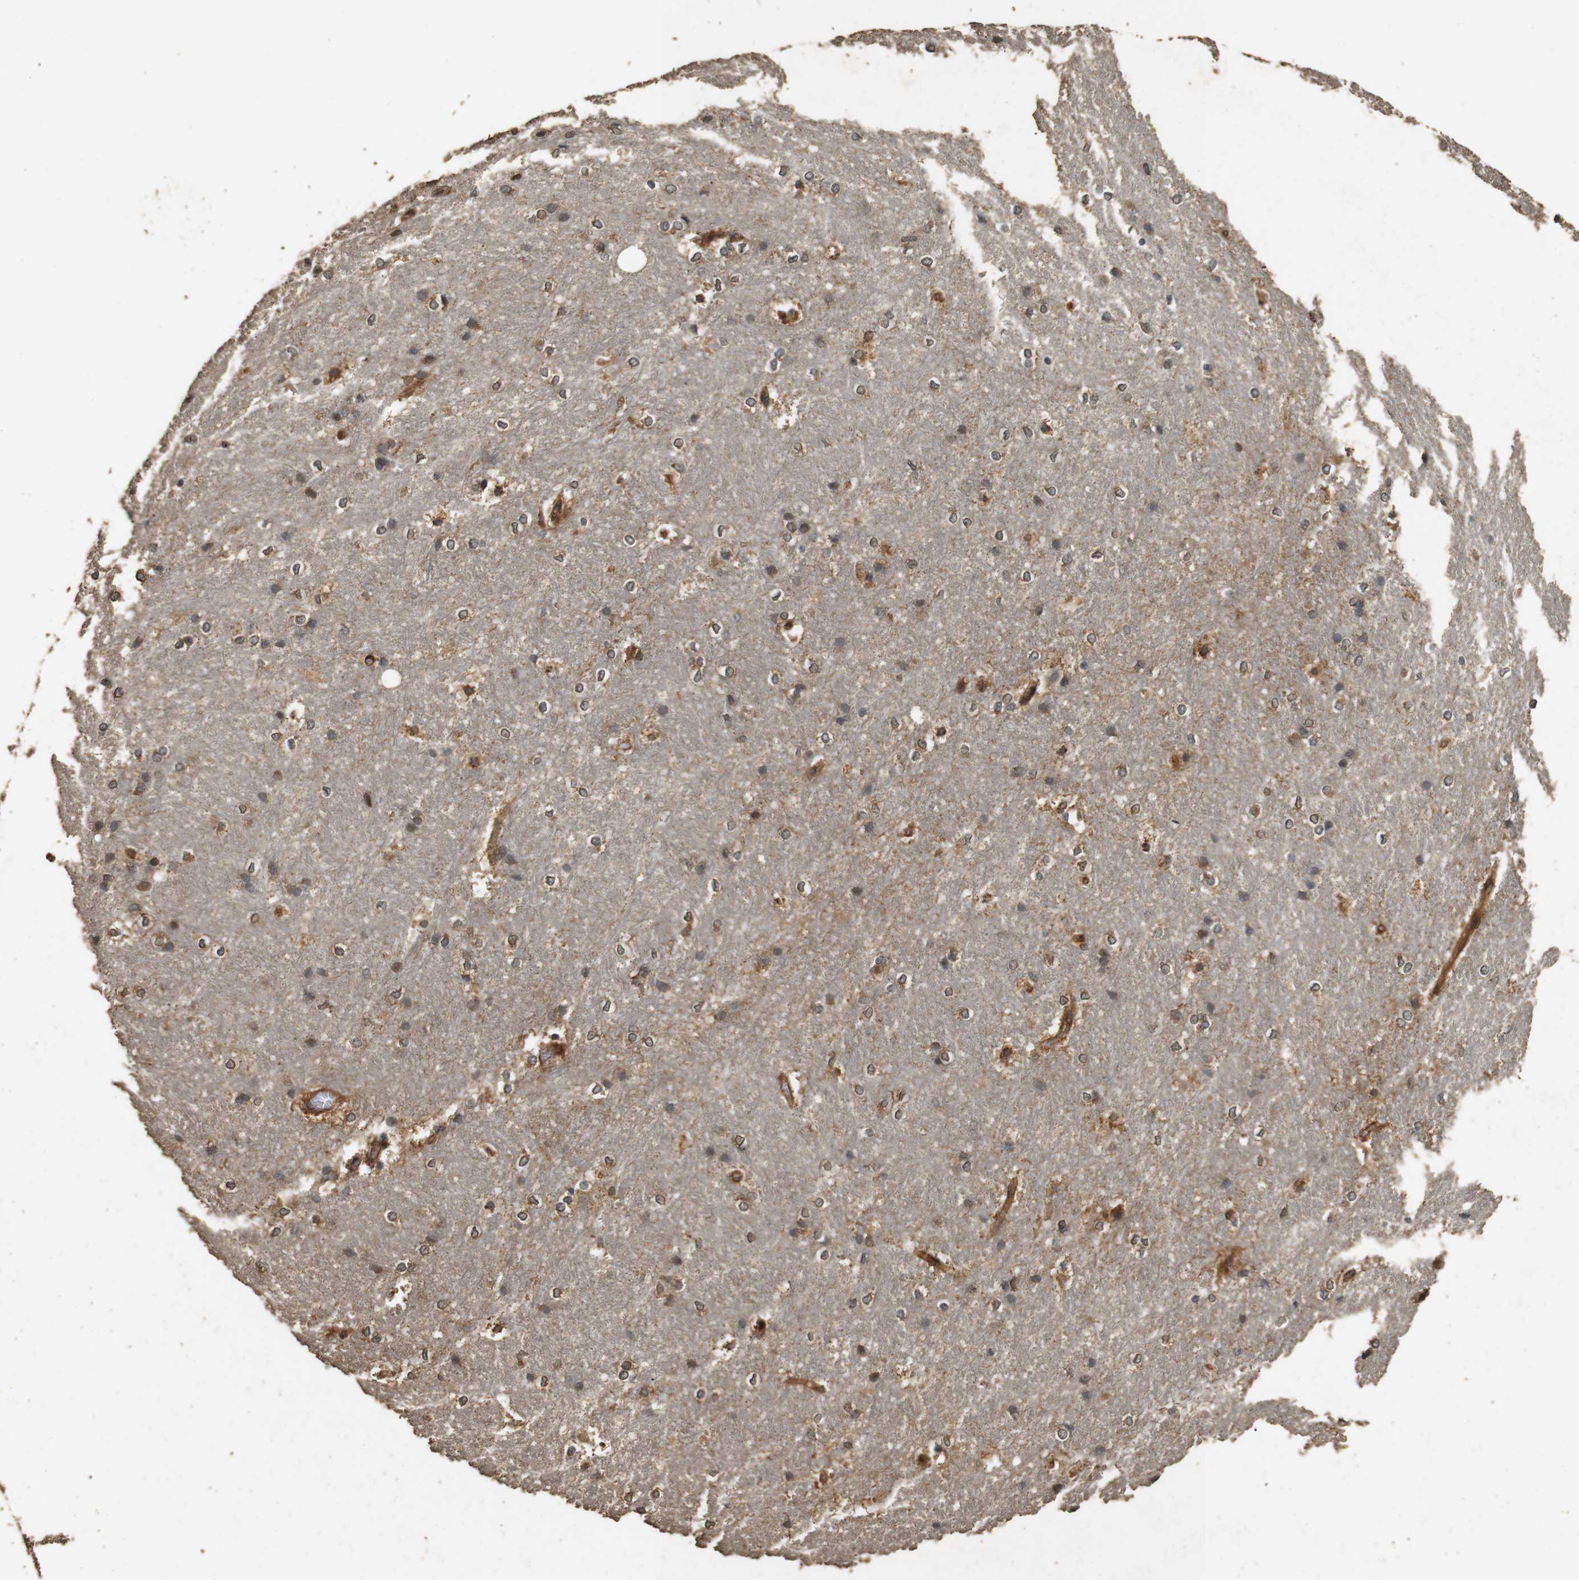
{"staining": {"intensity": "moderate", "quantity": "25%-75%", "location": "cytoplasmic/membranous,nuclear"}, "tissue": "hippocampus", "cell_type": "Glial cells", "image_type": "normal", "snomed": [{"axis": "morphology", "description": "Normal tissue, NOS"}, {"axis": "topography", "description": "Hippocampus"}], "caption": "Normal hippocampus displays moderate cytoplasmic/membranous,nuclear expression in approximately 25%-75% of glial cells, visualized by immunohistochemistry. The protein is stained brown, and the nuclei are stained in blue (DAB IHC with brightfield microscopy, high magnification).", "gene": "CNPY4", "patient": {"sex": "female", "age": 19}}